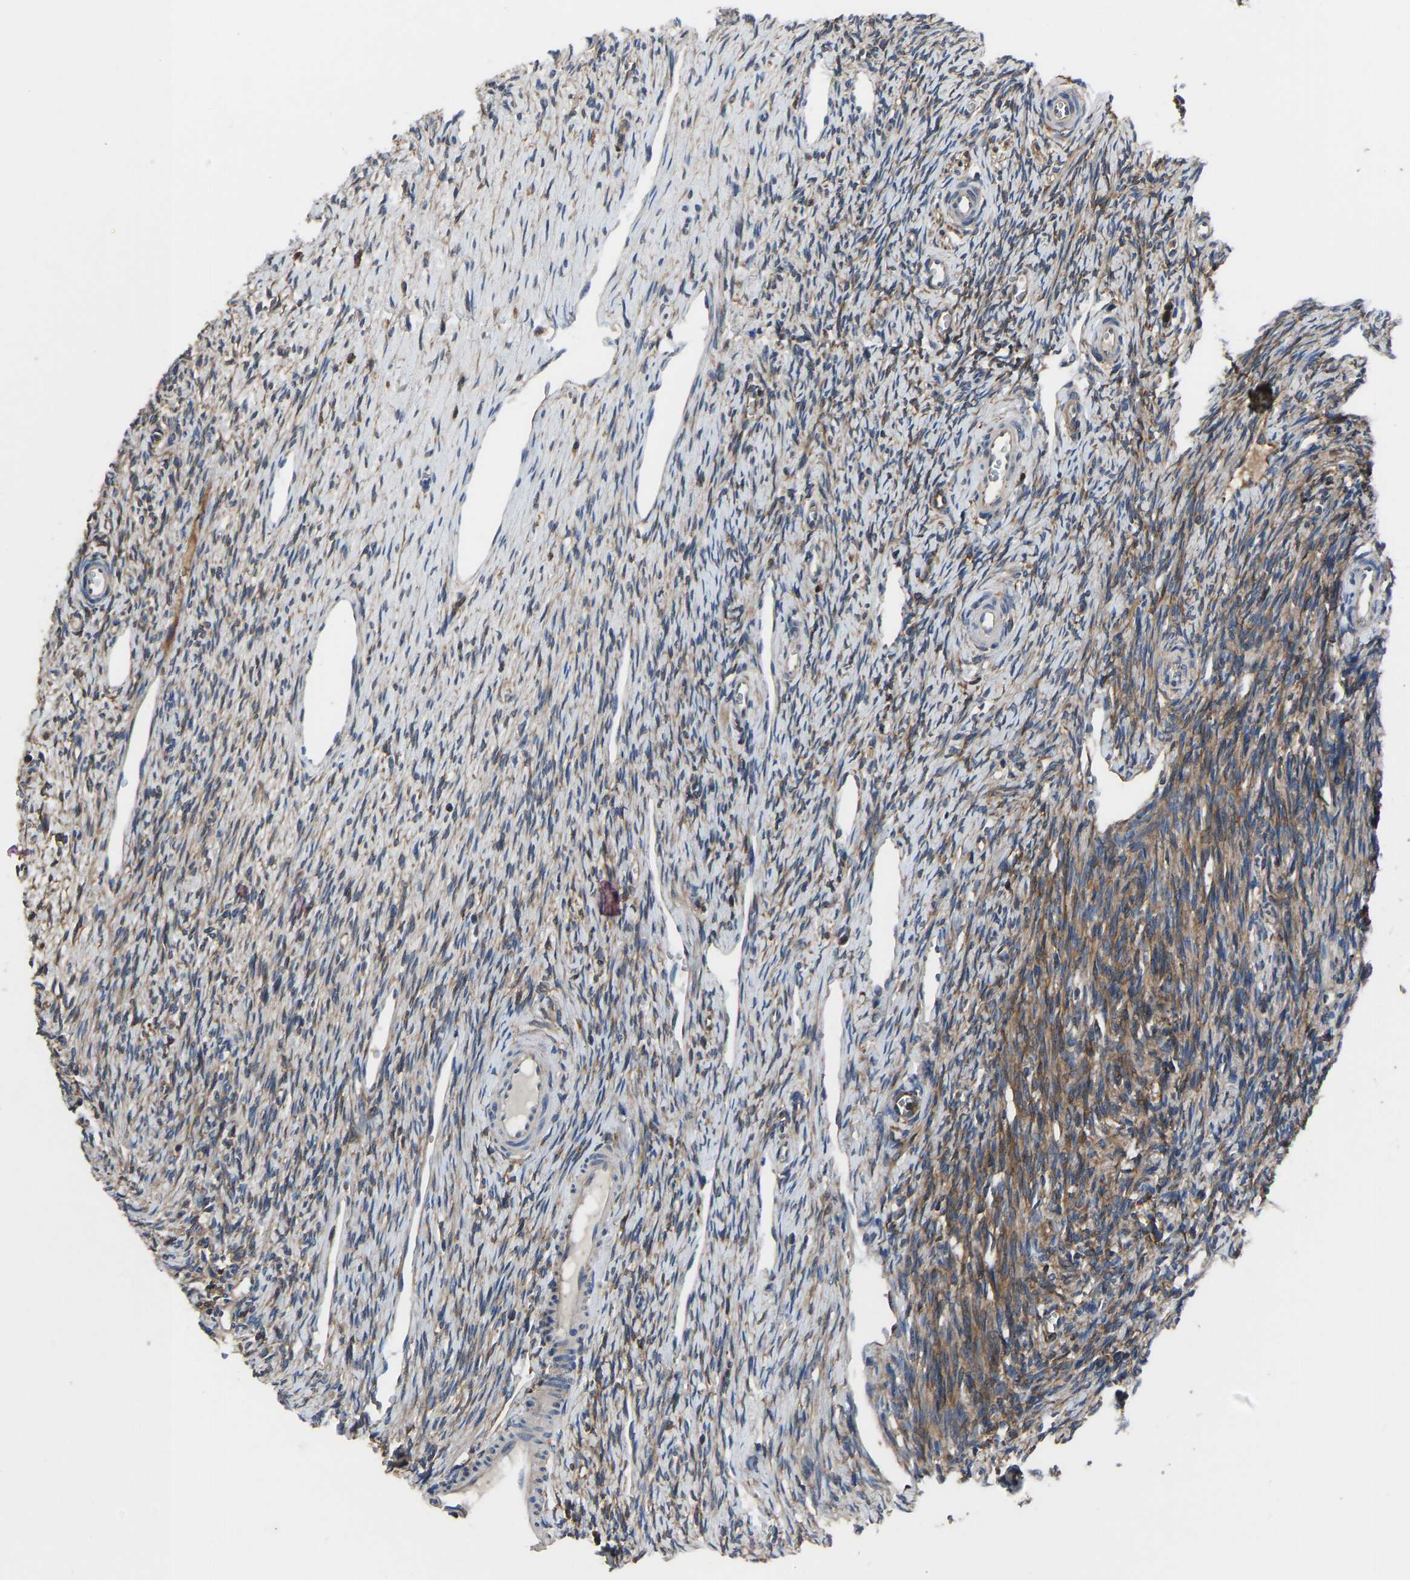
{"staining": {"intensity": "strong", "quantity": ">75%", "location": "cytoplasmic/membranous"}, "tissue": "ovary", "cell_type": "Follicle cells", "image_type": "normal", "snomed": [{"axis": "morphology", "description": "Normal tissue, NOS"}, {"axis": "topography", "description": "Ovary"}], "caption": "Immunohistochemical staining of normal ovary demonstrates high levels of strong cytoplasmic/membranous expression in approximately >75% of follicle cells.", "gene": "PRKAR1A", "patient": {"sex": "female", "age": 33}}